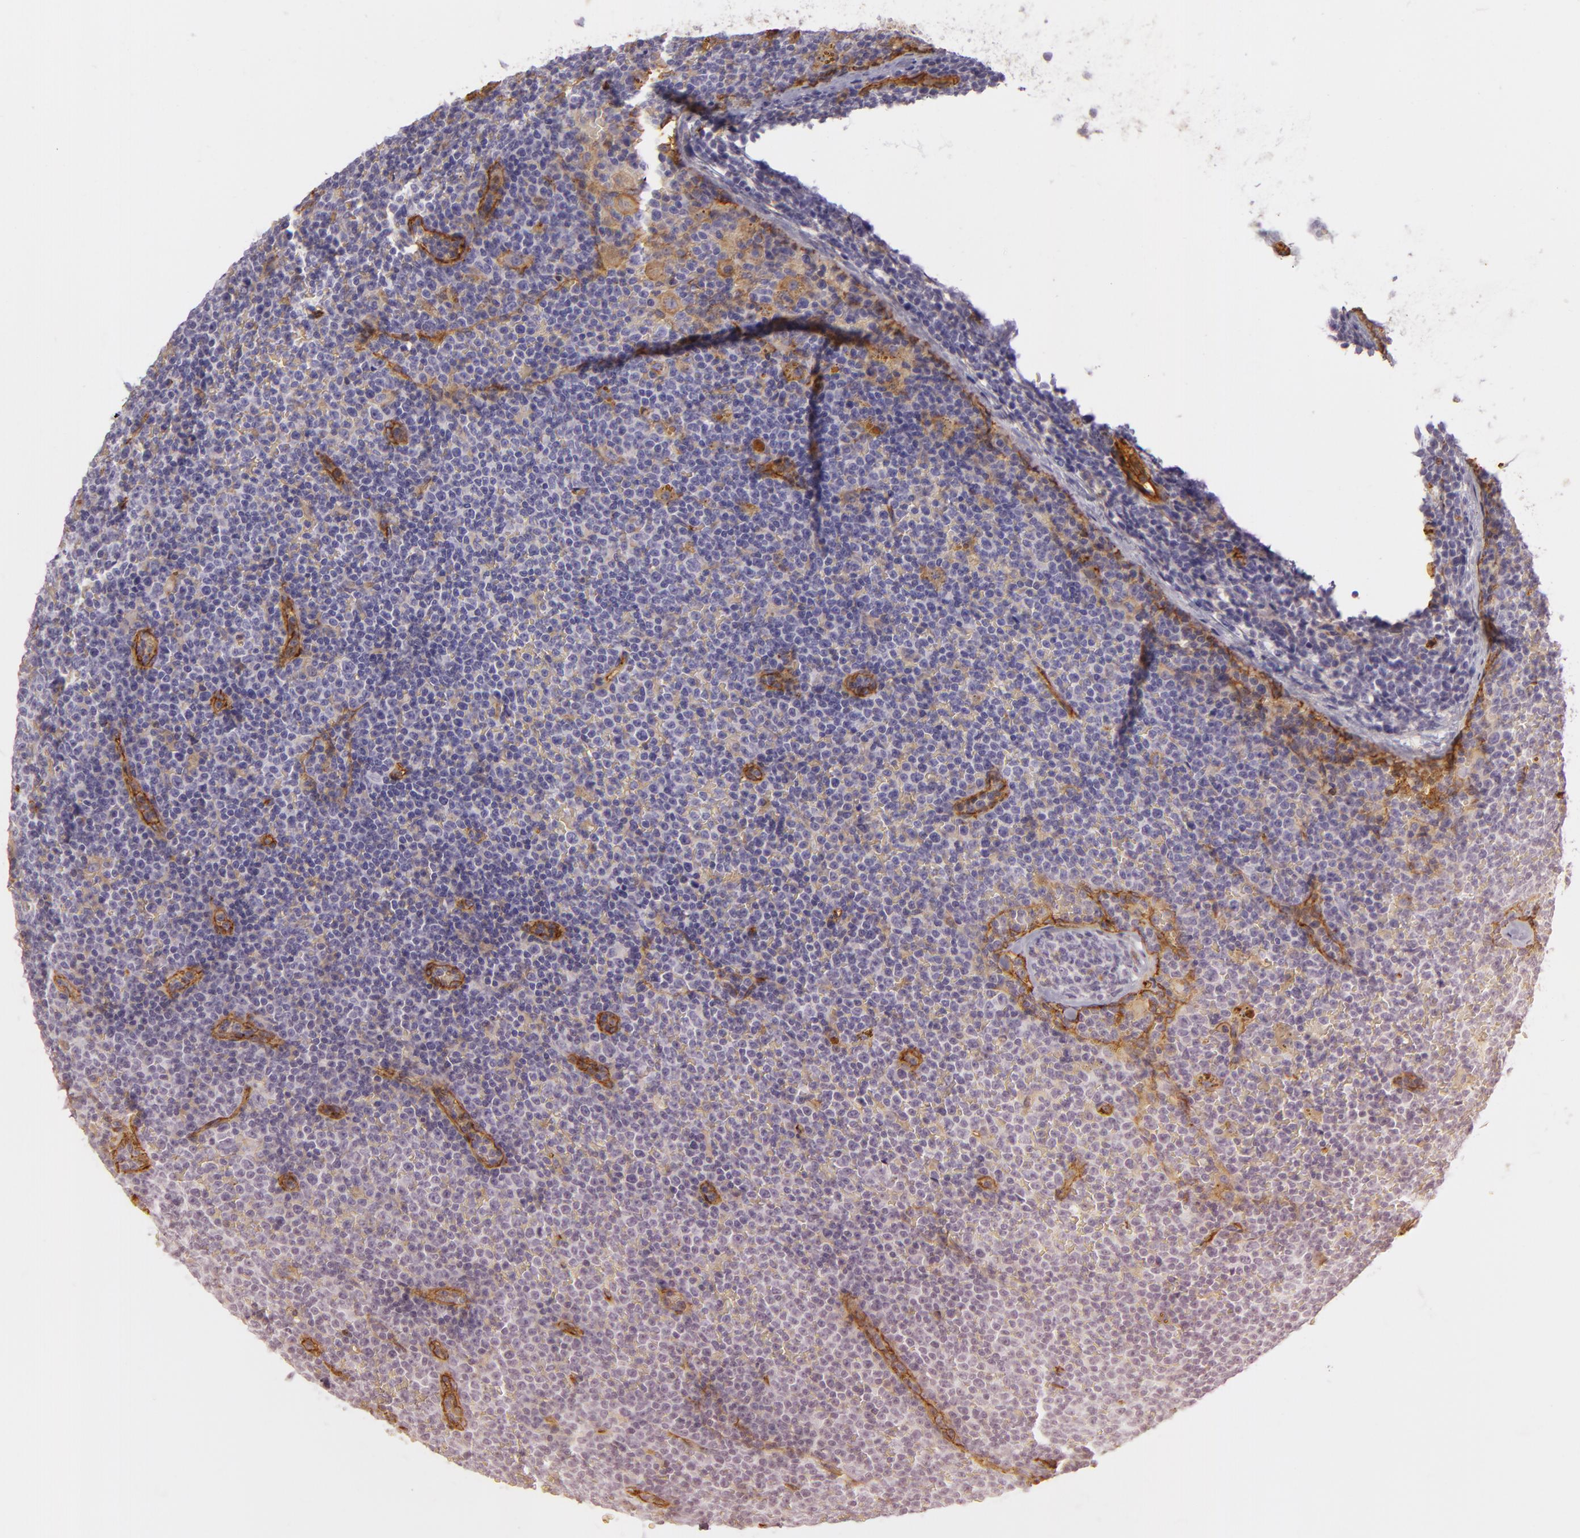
{"staining": {"intensity": "negative", "quantity": "none", "location": "none"}, "tissue": "lymphoma", "cell_type": "Tumor cells", "image_type": "cancer", "snomed": [{"axis": "morphology", "description": "Malignant lymphoma, non-Hodgkin's type, Low grade"}, {"axis": "topography", "description": "Lymph node"}], "caption": "Immunohistochemical staining of lymphoma reveals no significant expression in tumor cells.", "gene": "CD59", "patient": {"sex": "male", "age": 50}}